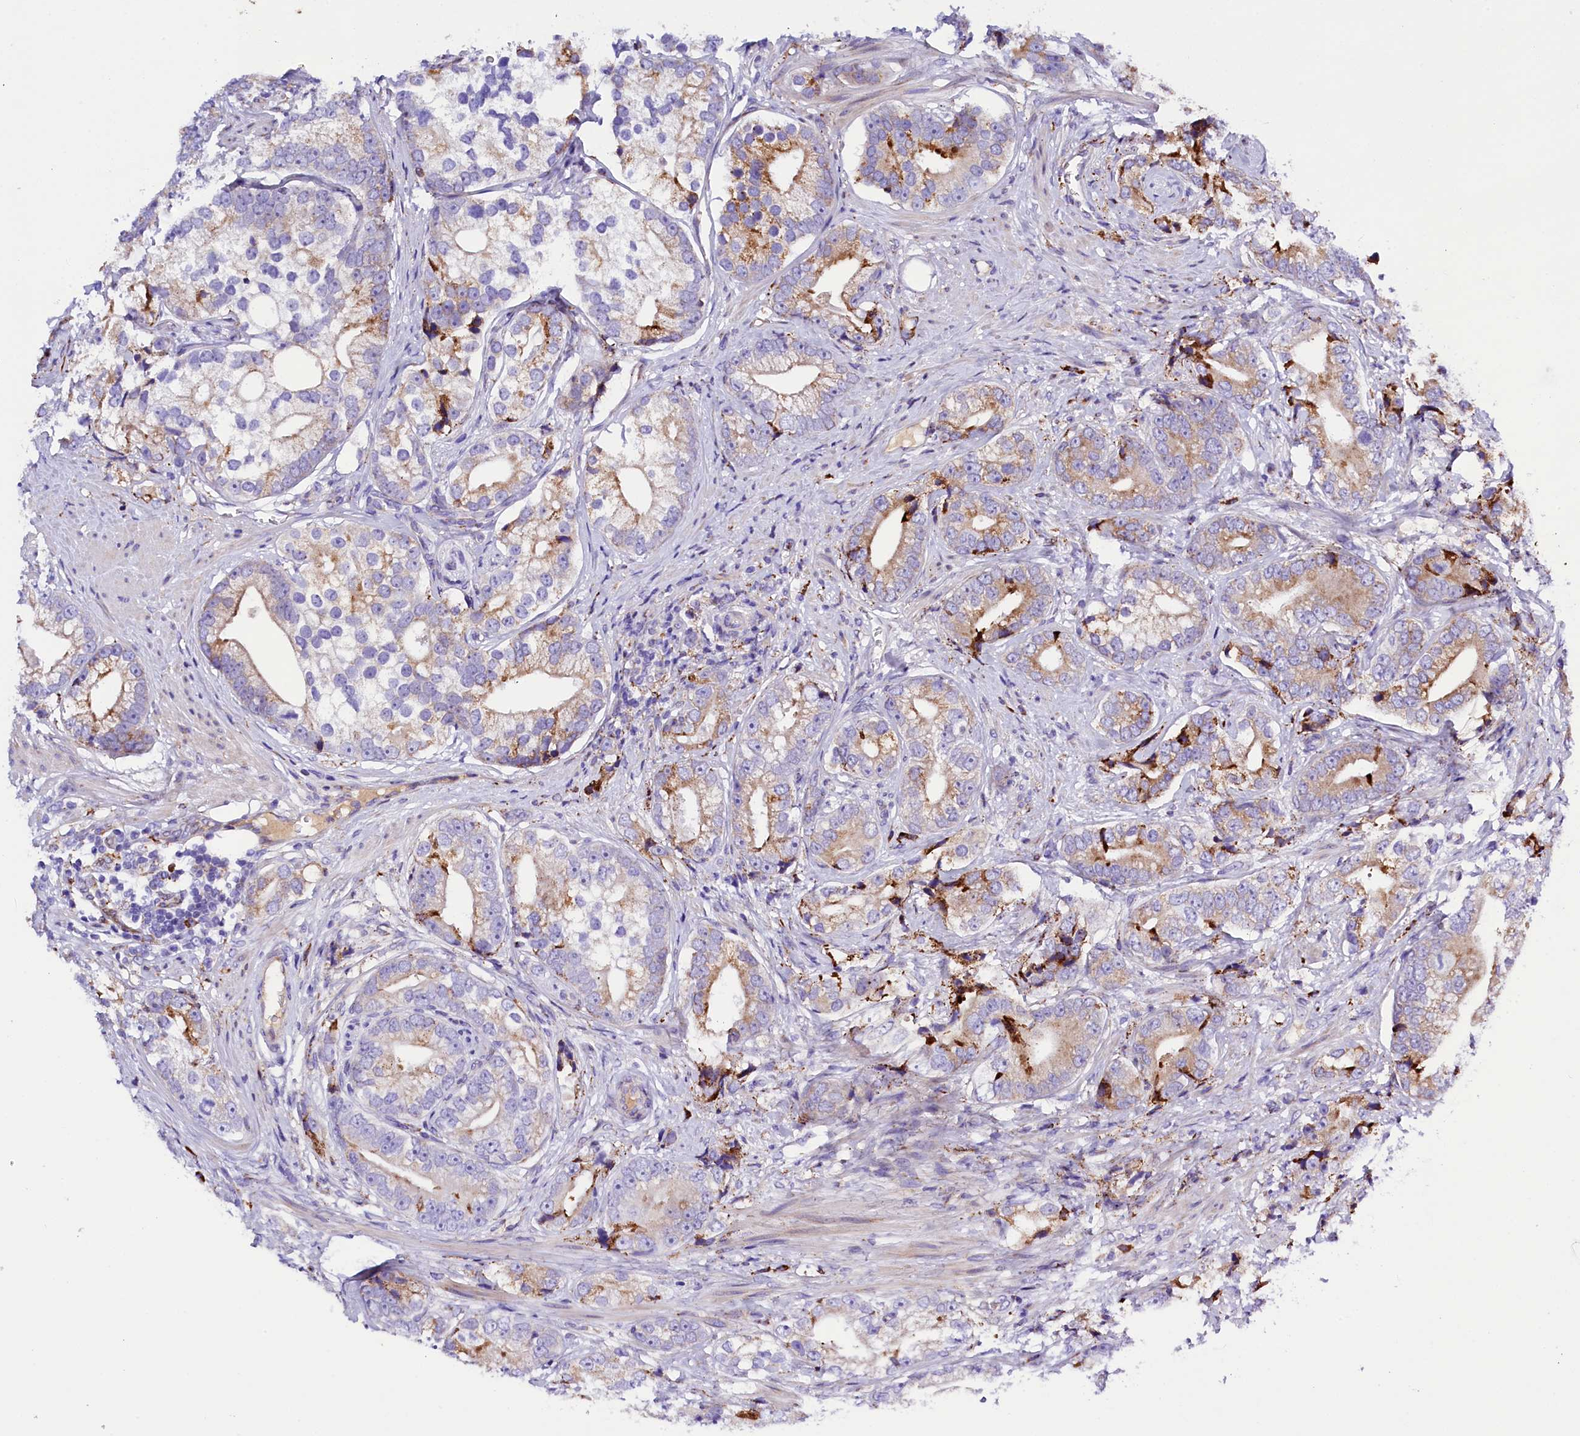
{"staining": {"intensity": "moderate", "quantity": "25%-75%", "location": "cytoplasmic/membranous"}, "tissue": "prostate cancer", "cell_type": "Tumor cells", "image_type": "cancer", "snomed": [{"axis": "morphology", "description": "Adenocarcinoma, High grade"}, {"axis": "topography", "description": "Prostate"}], "caption": "Prostate high-grade adenocarcinoma stained with DAB (3,3'-diaminobenzidine) immunohistochemistry (IHC) exhibits medium levels of moderate cytoplasmic/membranous staining in about 25%-75% of tumor cells.", "gene": "CMTR2", "patient": {"sex": "male", "age": 75}}